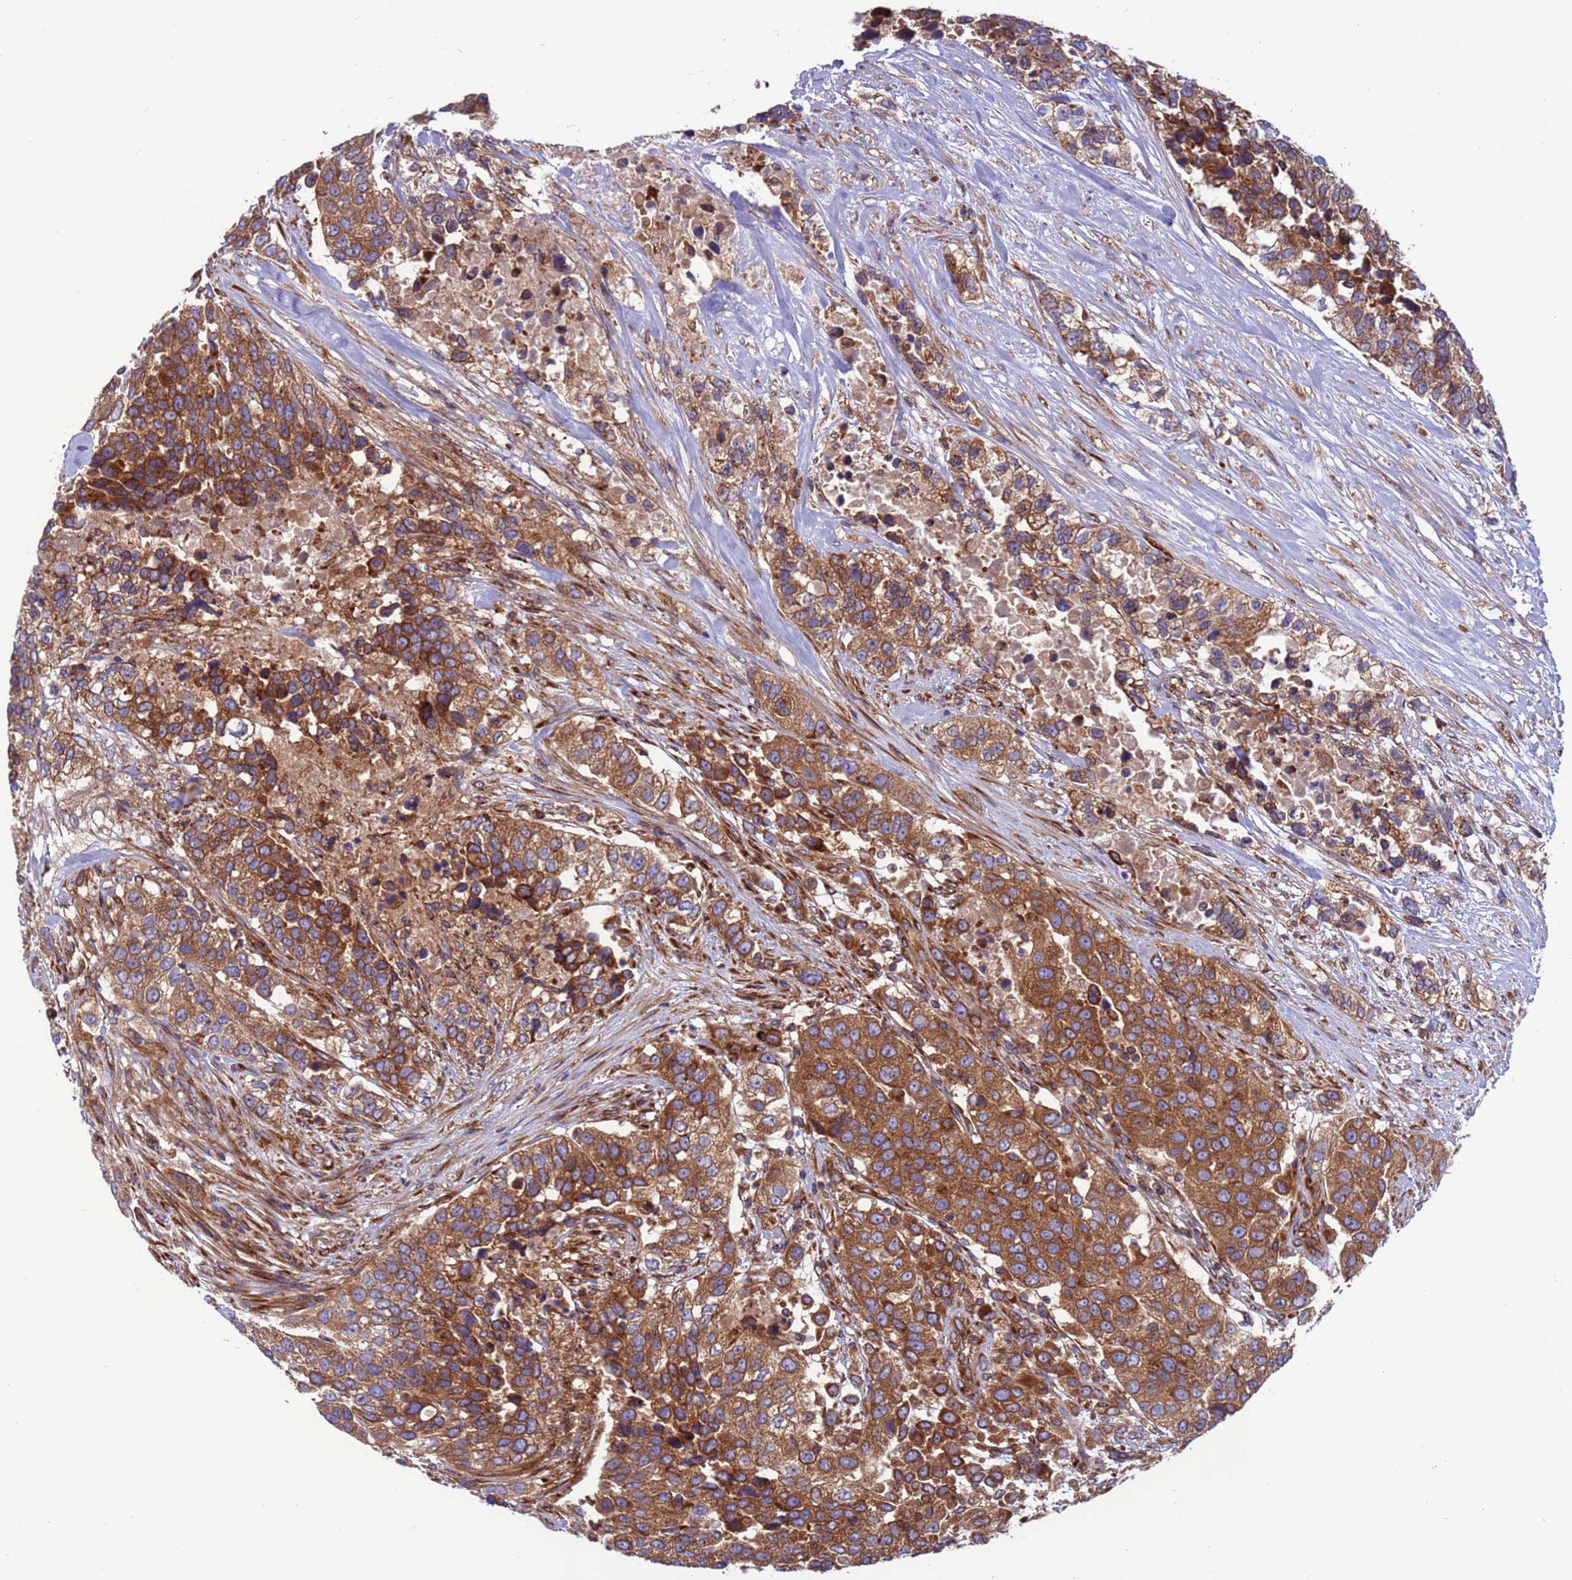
{"staining": {"intensity": "strong", "quantity": ">75%", "location": "cytoplasmic/membranous"}, "tissue": "urothelial cancer", "cell_type": "Tumor cells", "image_type": "cancer", "snomed": [{"axis": "morphology", "description": "Urothelial carcinoma, High grade"}, {"axis": "topography", "description": "Urinary bladder"}], "caption": "This is an image of immunohistochemistry (IHC) staining of urothelial cancer, which shows strong staining in the cytoplasmic/membranous of tumor cells.", "gene": "ZC3HAV1", "patient": {"sex": "female", "age": 80}}